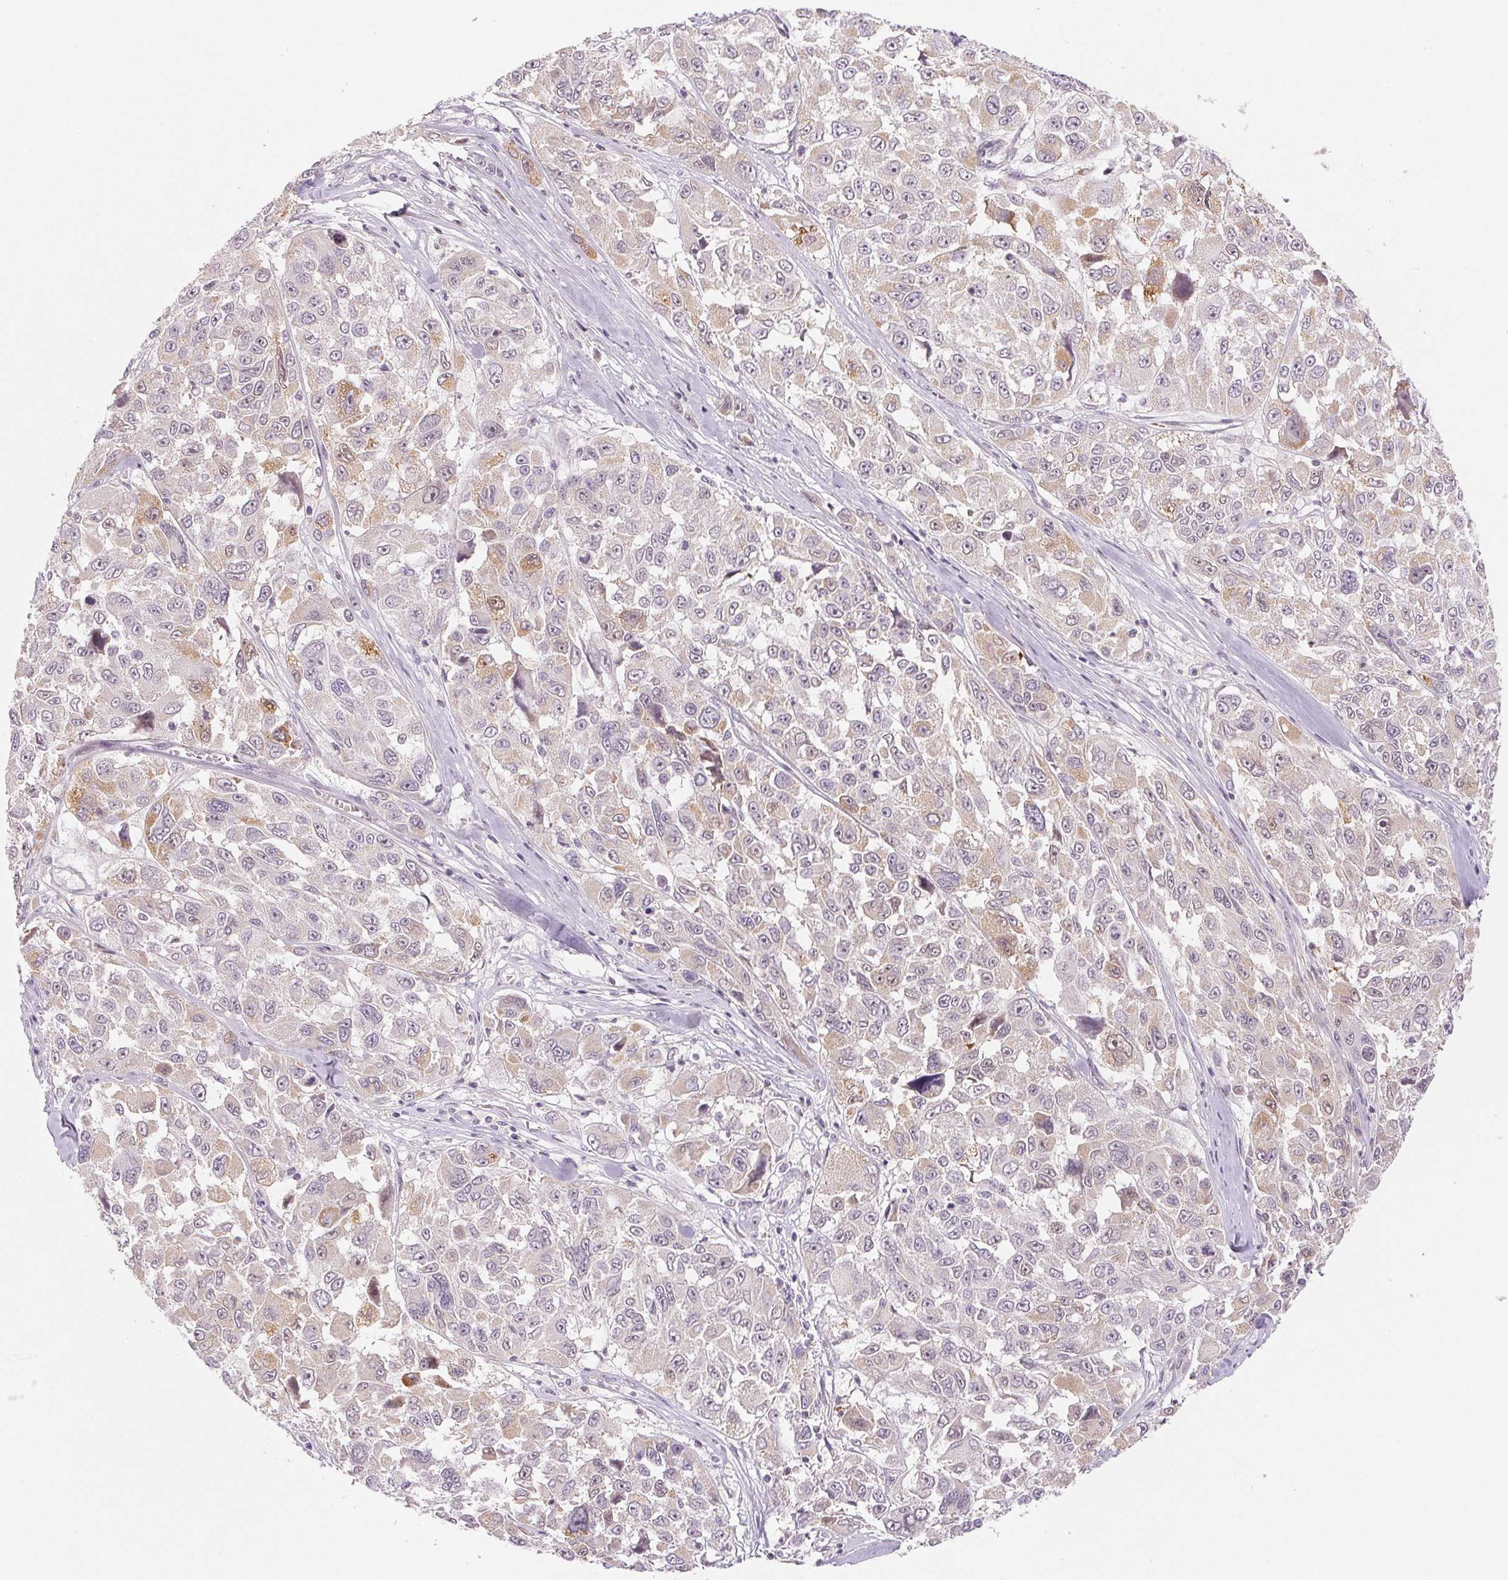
{"staining": {"intensity": "moderate", "quantity": "<25%", "location": "cytoplasmic/membranous"}, "tissue": "melanoma", "cell_type": "Tumor cells", "image_type": "cancer", "snomed": [{"axis": "morphology", "description": "Malignant melanoma, NOS"}, {"axis": "topography", "description": "Skin"}], "caption": "Immunohistochemistry of human malignant melanoma exhibits low levels of moderate cytoplasmic/membranous positivity in approximately <25% of tumor cells.", "gene": "HINT2", "patient": {"sex": "female", "age": 66}}